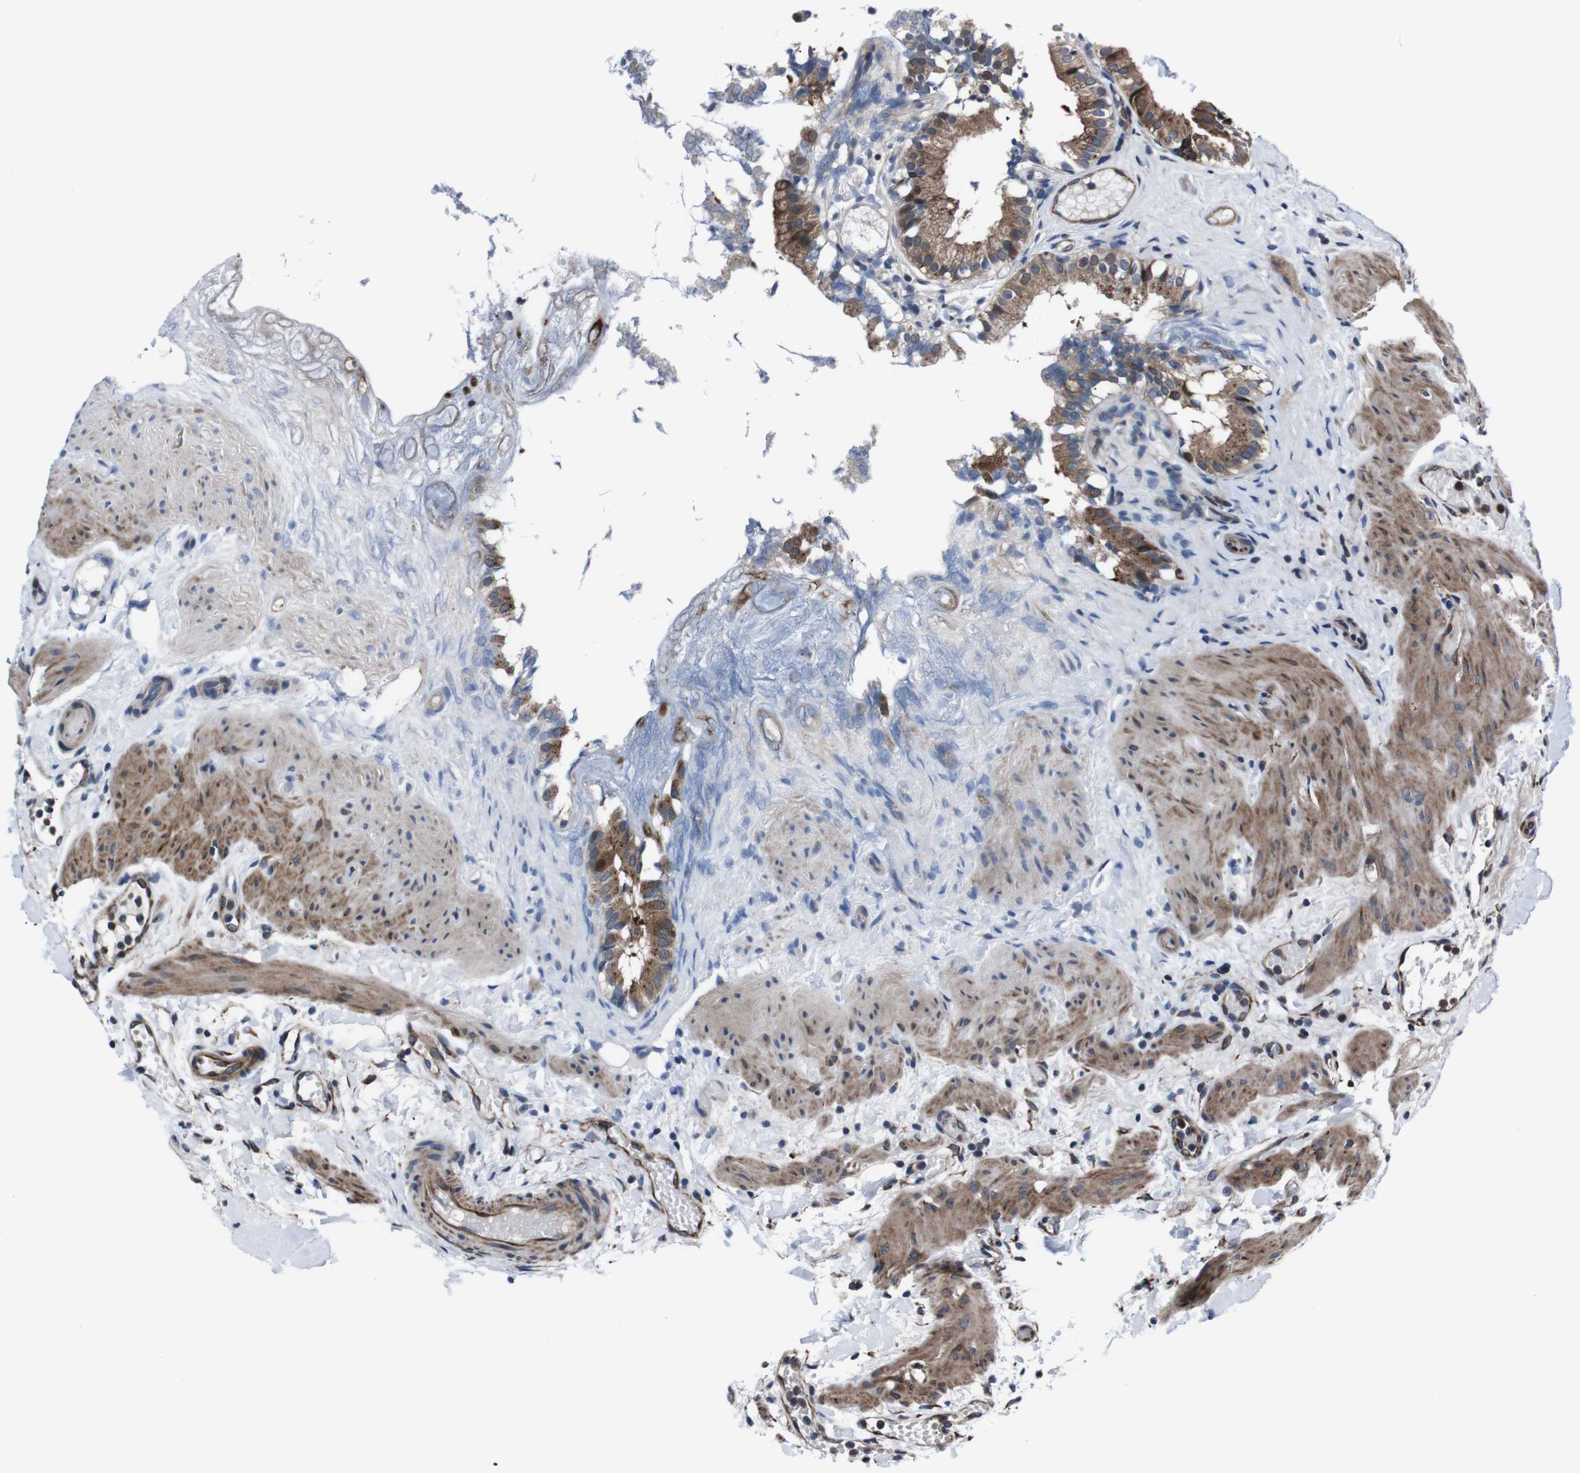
{"staining": {"intensity": "strong", "quantity": ">75%", "location": "cytoplasmic/membranous"}, "tissue": "gallbladder", "cell_type": "Glandular cells", "image_type": "normal", "snomed": [{"axis": "morphology", "description": "Normal tissue, NOS"}, {"axis": "topography", "description": "Gallbladder"}], "caption": "Immunohistochemical staining of normal human gallbladder displays high levels of strong cytoplasmic/membranous positivity in approximately >75% of glandular cells.", "gene": "EIF4A2", "patient": {"sex": "female", "age": 26}}